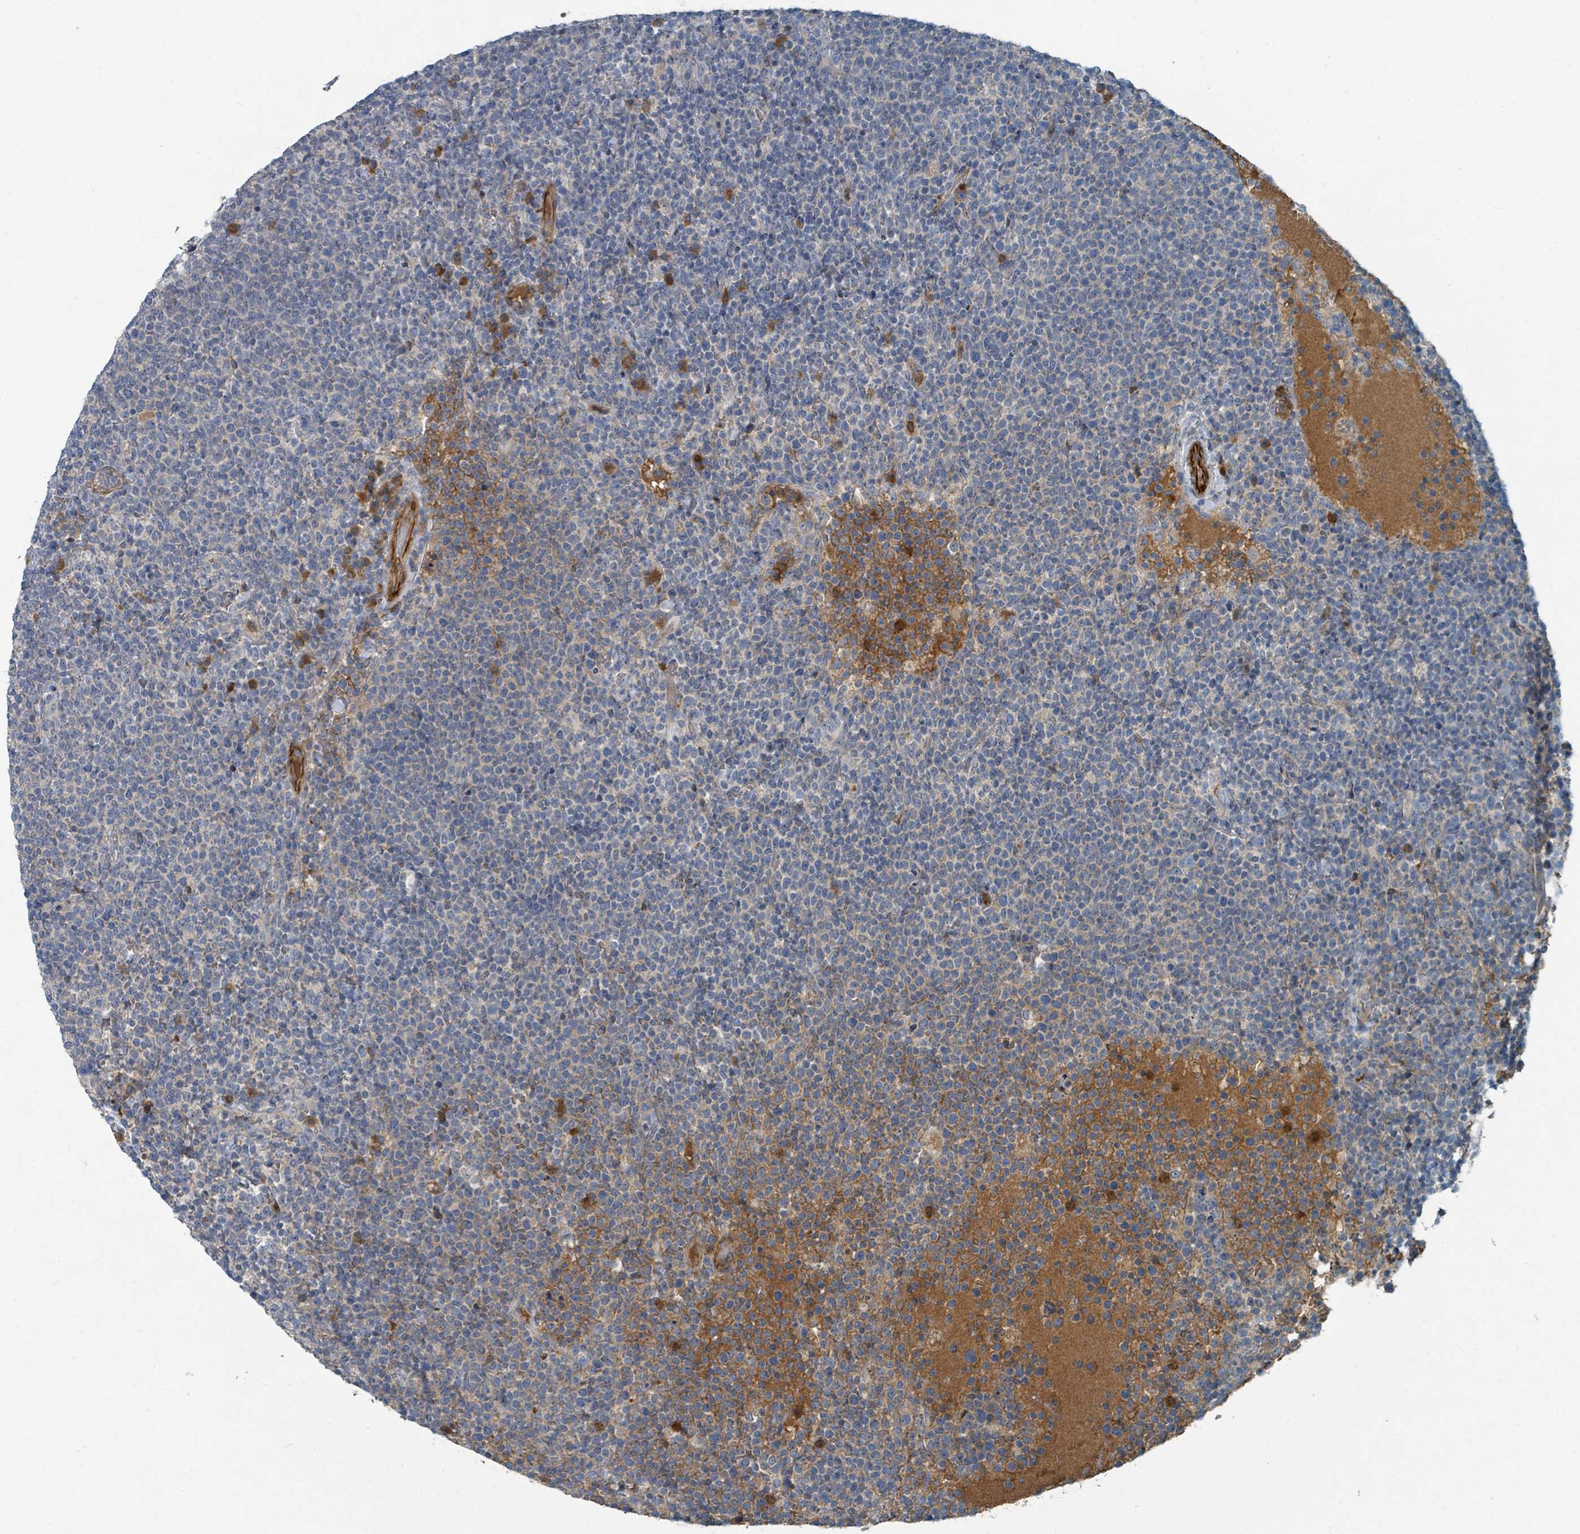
{"staining": {"intensity": "negative", "quantity": "none", "location": "none"}, "tissue": "lymphoma", "cell_type": "Tumor cells", "image_type": "cancer", "snomed": [{"axis": "morphology", "description": "Malignant lymphoma, non-Hodgkin's type, High grade"}, {"axis": "topography", "description": "Lymph node"}], "caption": "High magnification brightfield microscopy of lymphoma stained with DAB (3,3'-diaminobenzidine) (brown) and counterstained with hematoxylin (blue): tumor cells show no significant positivity. The staining is performed using DAB (3,3'-diaminobenzidine) brown chromogen with nuclei counter-stained in using hematoxylin.", "gene": "SLC44A5", "patient": {"sex": "male", "age": 61}}